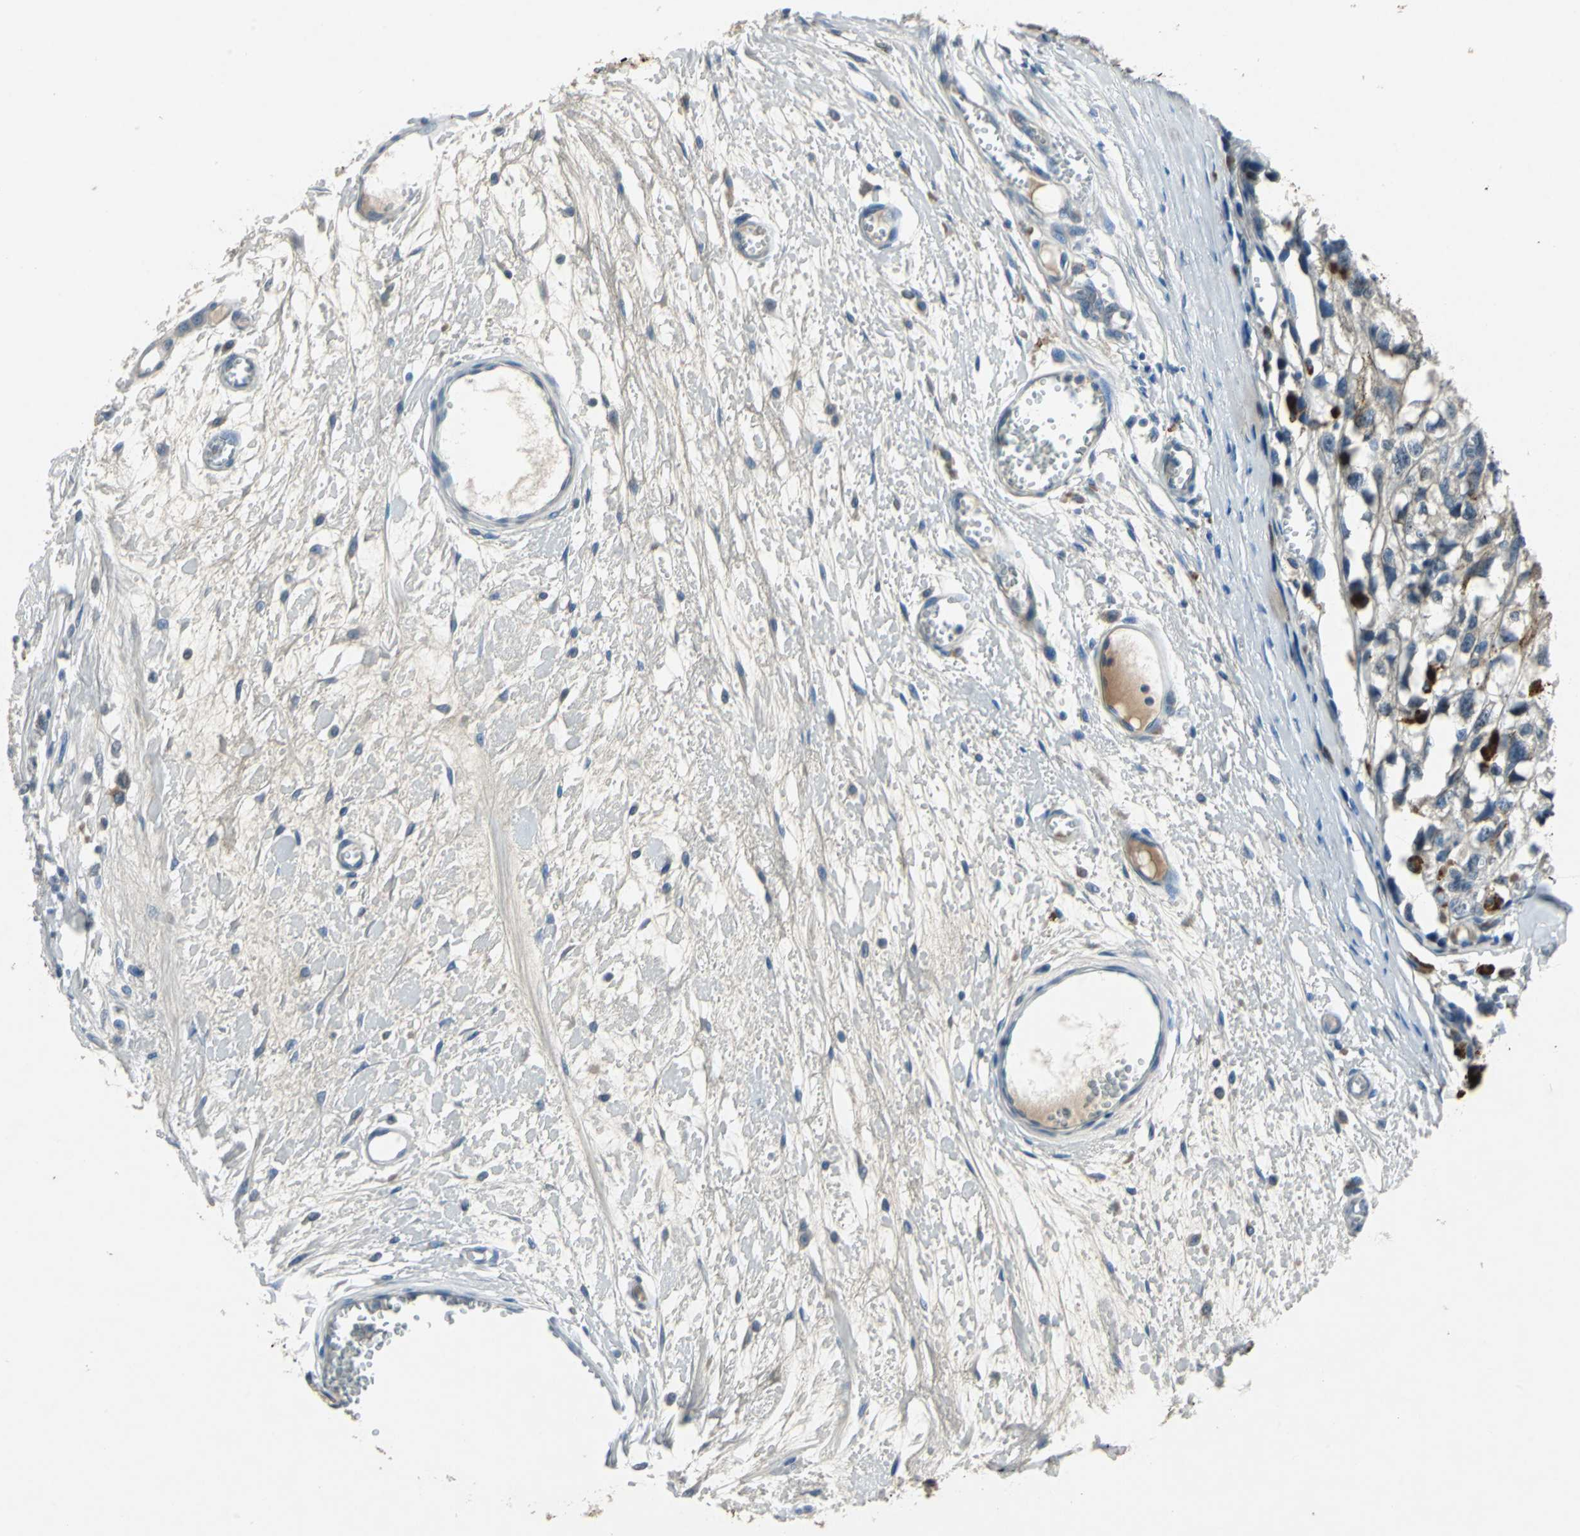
{"staining": {"intensity": "negative", "quantity": "none", "location": "none"}, "tissue": "melanoma", "cell_type": "Tumor cells", "image_type": "cancer", "snomed": [{"axis": "morphology", "description": "Malignant melanoma, Metastatic site"}, {"axis": "topography", "description": "Lymph node"}], "caption": "Protein analysis of malignant melanoma (metastatic site) demonstrates no significant staining in tumor cells.", "gene": "SLC2A13", "patient": {"sex": "male", "age": 59}}